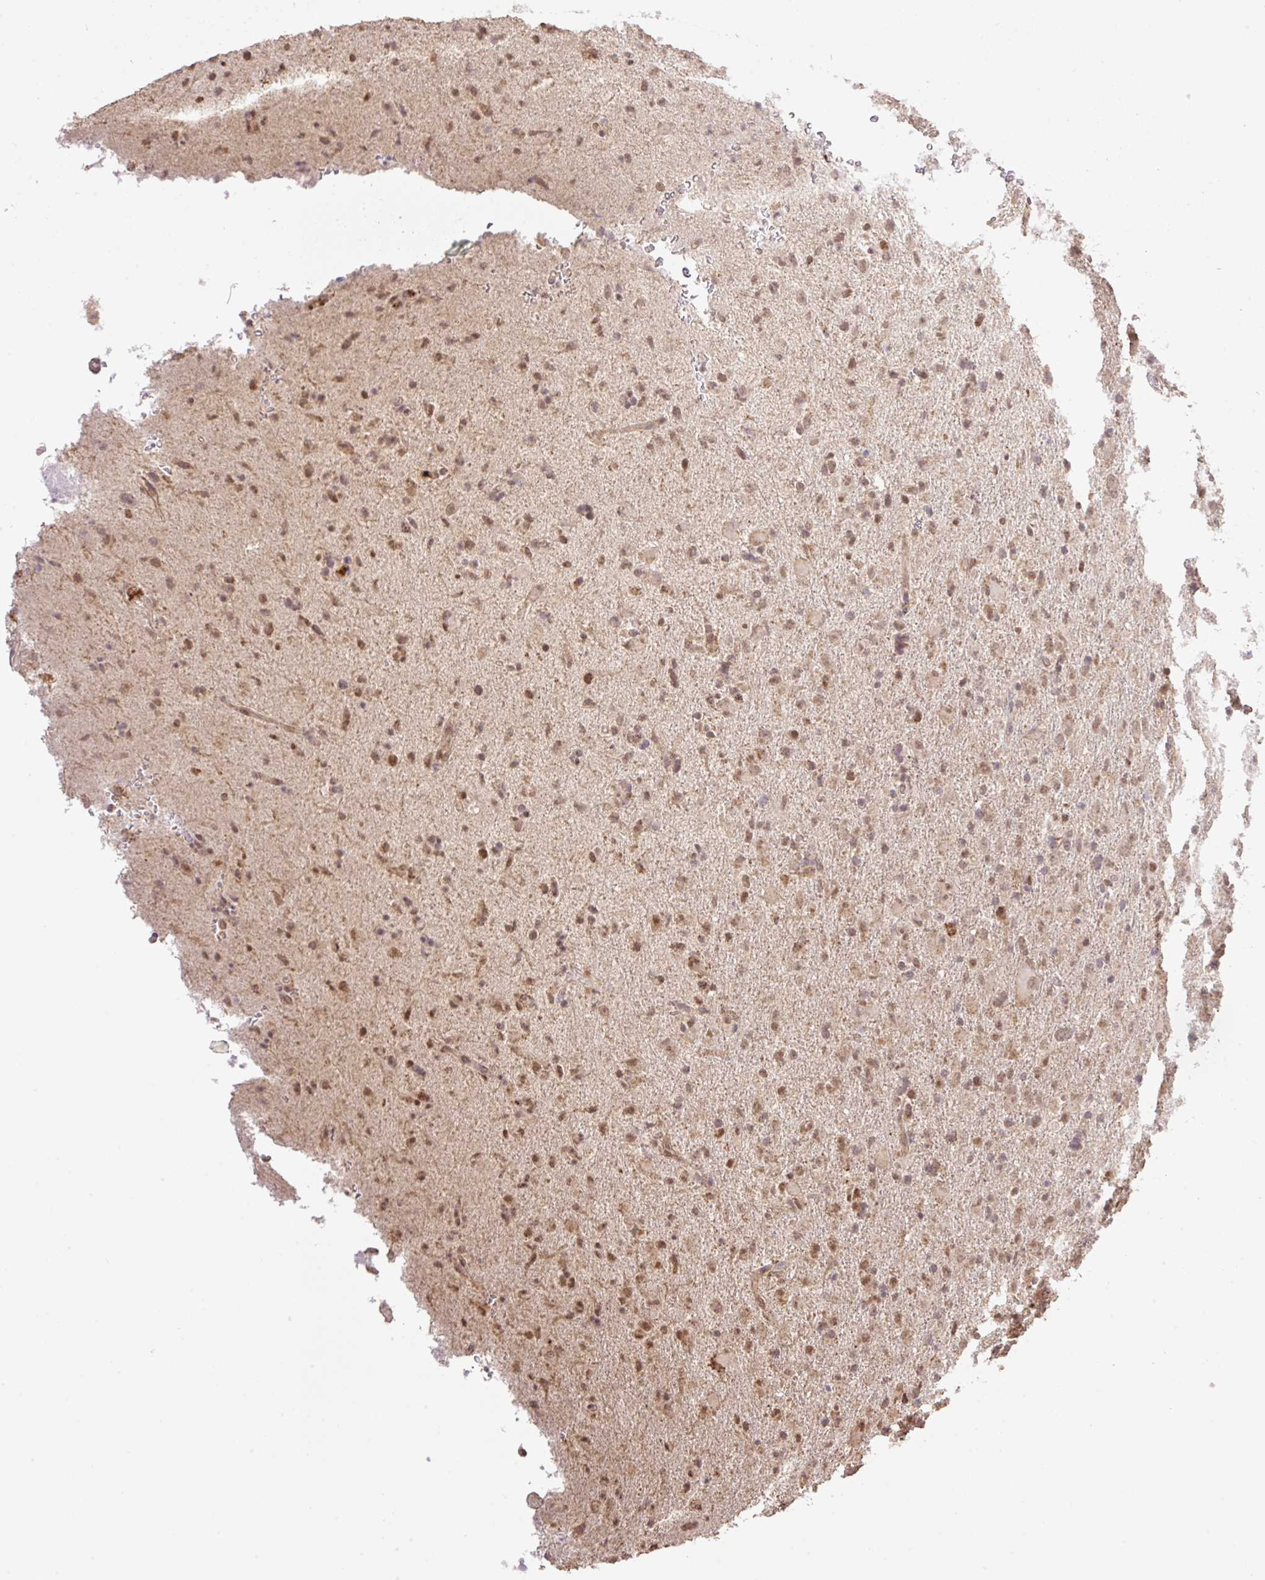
{"staining": {"intensity": "moderate", "quantity": ">75%", "location": "nuclear"}, "tissue": "glioma", "cell_type": "Tumor cells", "image_type": "cancer", "snomed": [{"axis": "morphology", "description": "Glioma, malignant, Low grade"}, {"axis": "topography", "description": "Brain"}], "caption": "Tumor cells exhibit medium levels of moderate nuclear positivity in about >75% of cells in malignant low-grade glioma.", "gene": "VPS25", "patient": {"sex": "male", "age": 65}}